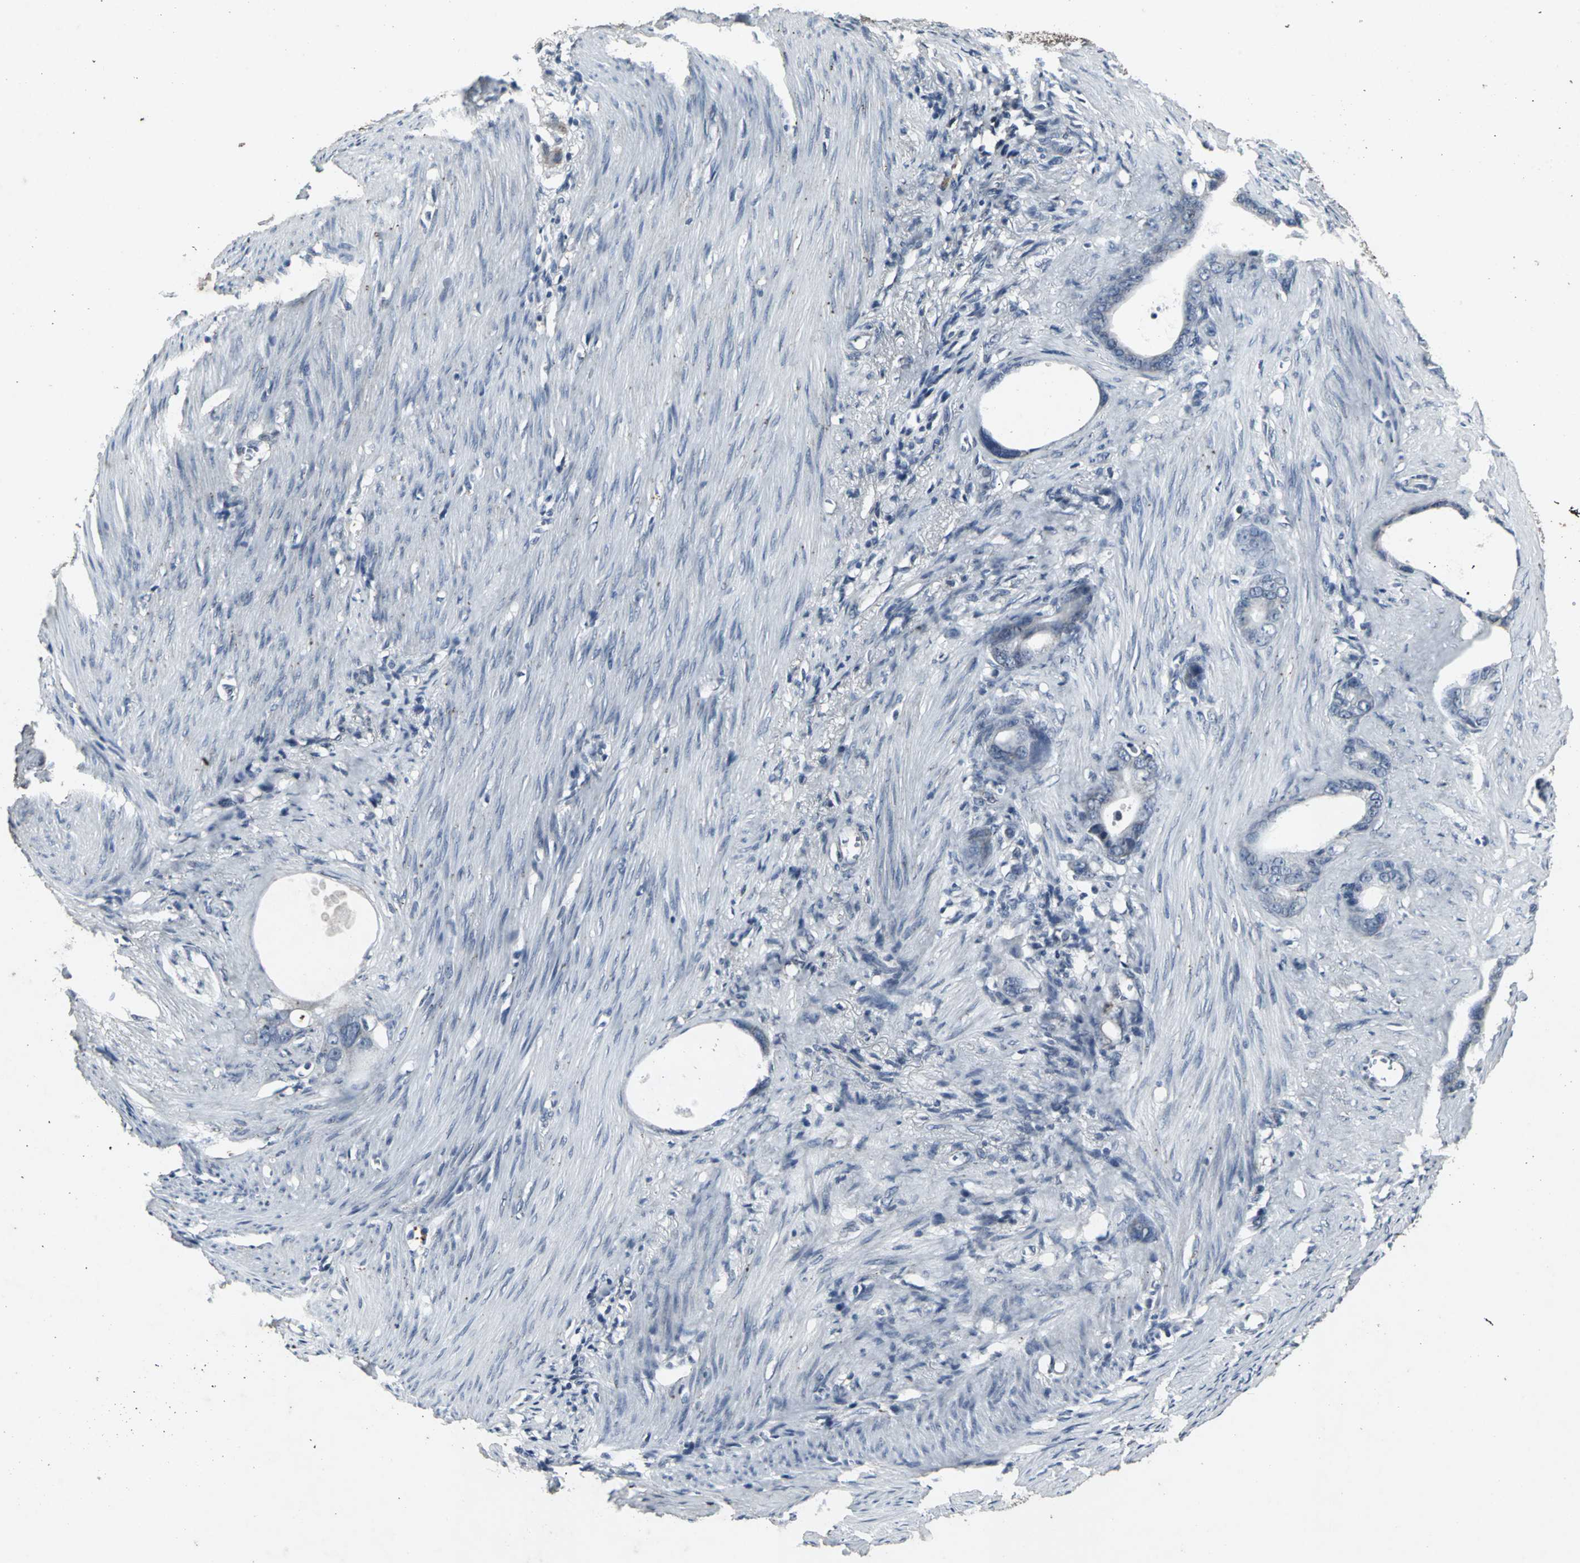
{"staining": {"intensity": "strong", "quantity": "<25%", "location": "cytoplasmic/membranous"}, "tissue": "stomach cancer", "cell_type": "Tumor cells", "image_type": "cancer", "snomed": [{"axis": "morphology", "description": "Adenocarcinoma, NOS"}, {"axis": "topography", "description": "Stomach"}], "caption": "Stomach cancer tissue exhibits strong cytoplasmic/membranous positivity in approximately <25% of tumor cells, visualized by immunohistochemistry. (brown staining indicates protein expression, while blue staining denotes nuclei).", "gene": "BMP4", "patient": {"sex": "female", "age": 75}}